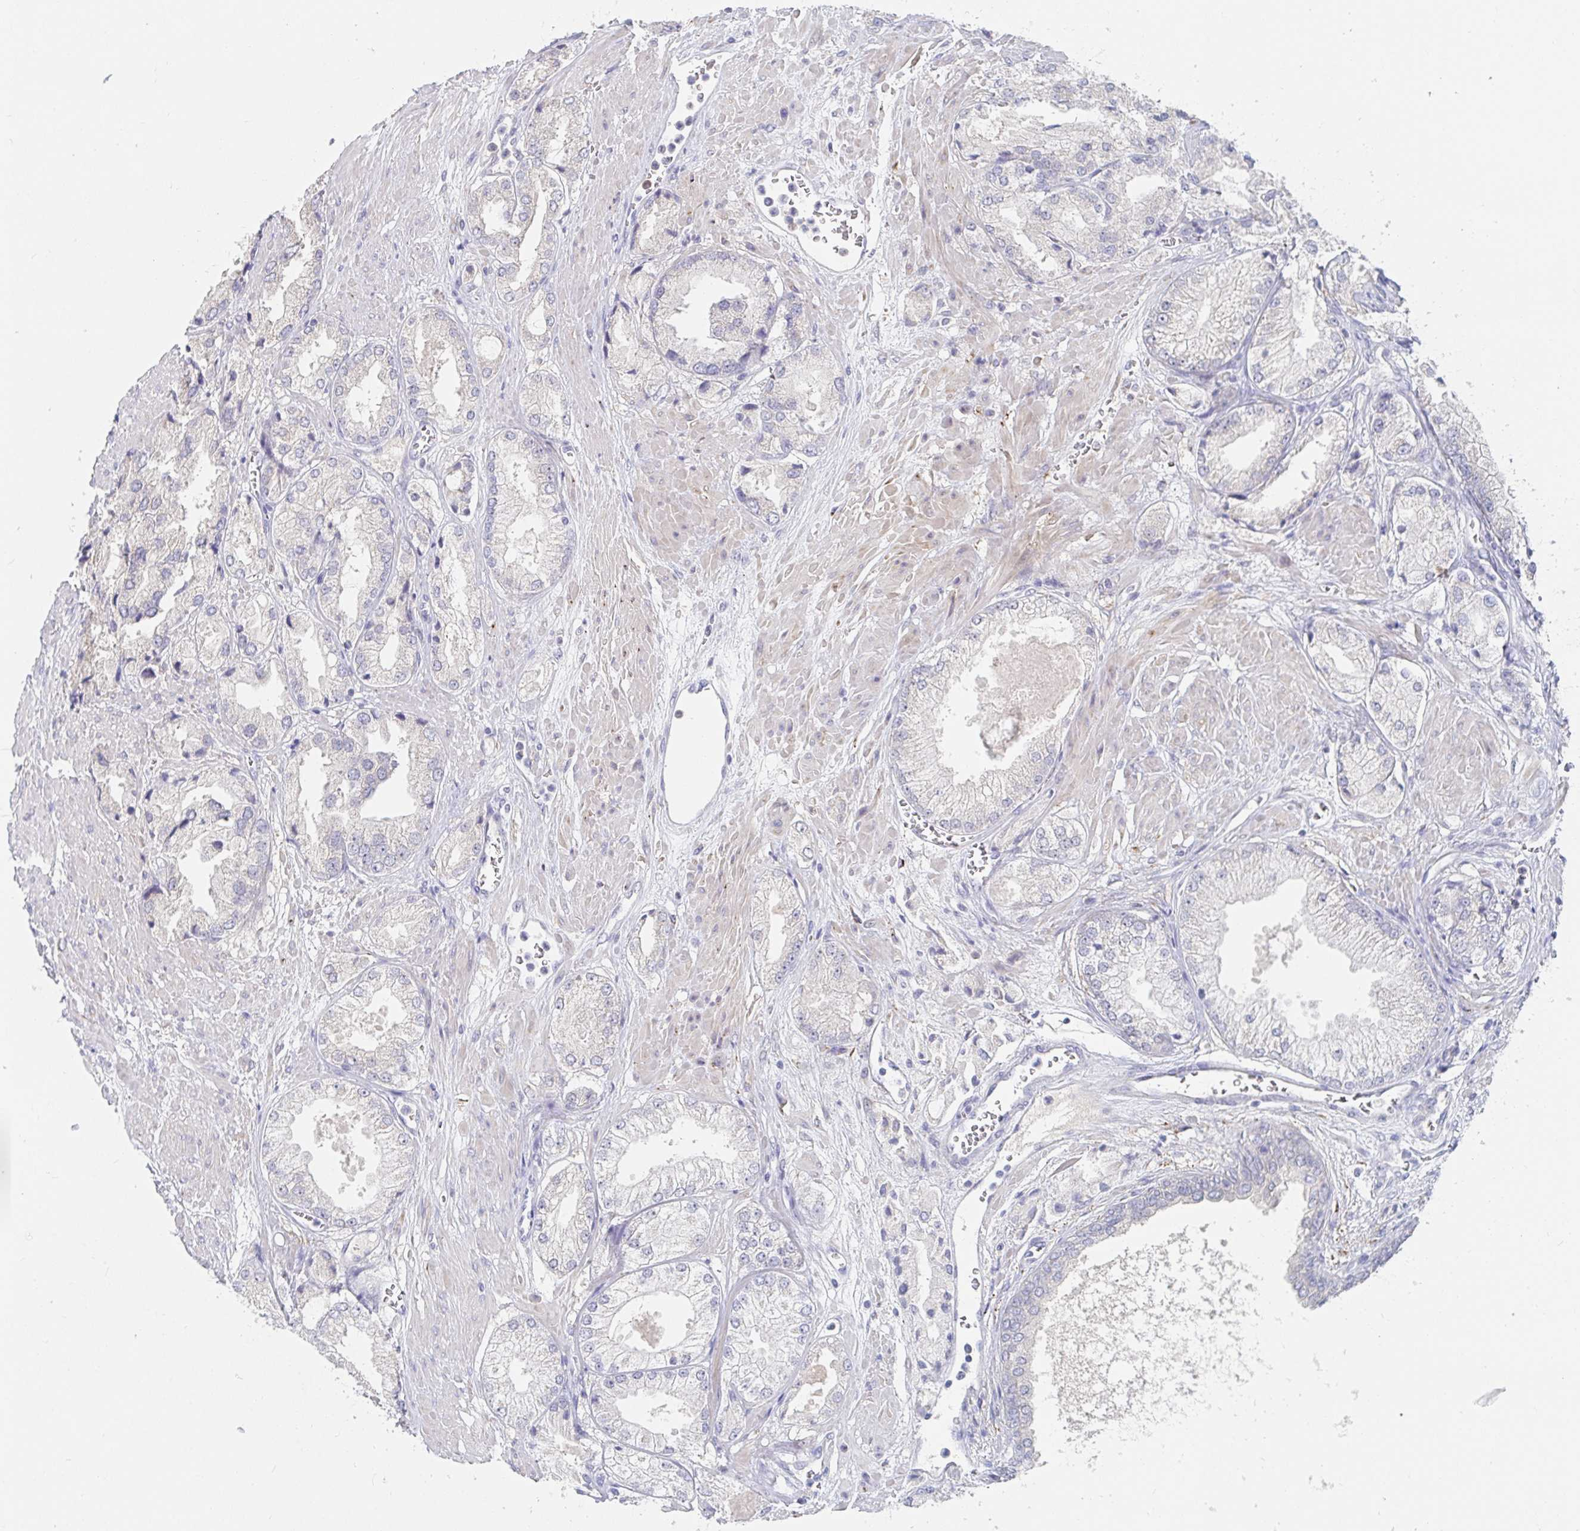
{"staining": {"intensity": "negative", "quantity": "none", "location": "none"}, "tissue": "prostate cancer", "cell_type": "Tumor cells", "image_type": "cancer", "snomed": [{"axis": "morphology", "description": "Adenocarcinoma, High grade"}, {"axis": "topography", "description": "Prostate"}], "caption": "There is no significant expression in tumor cells of prostate cancer (high-grade adenocarcinoma).", "gene": "ZNF430", "patient": {"sex": "male", "age": 68}}